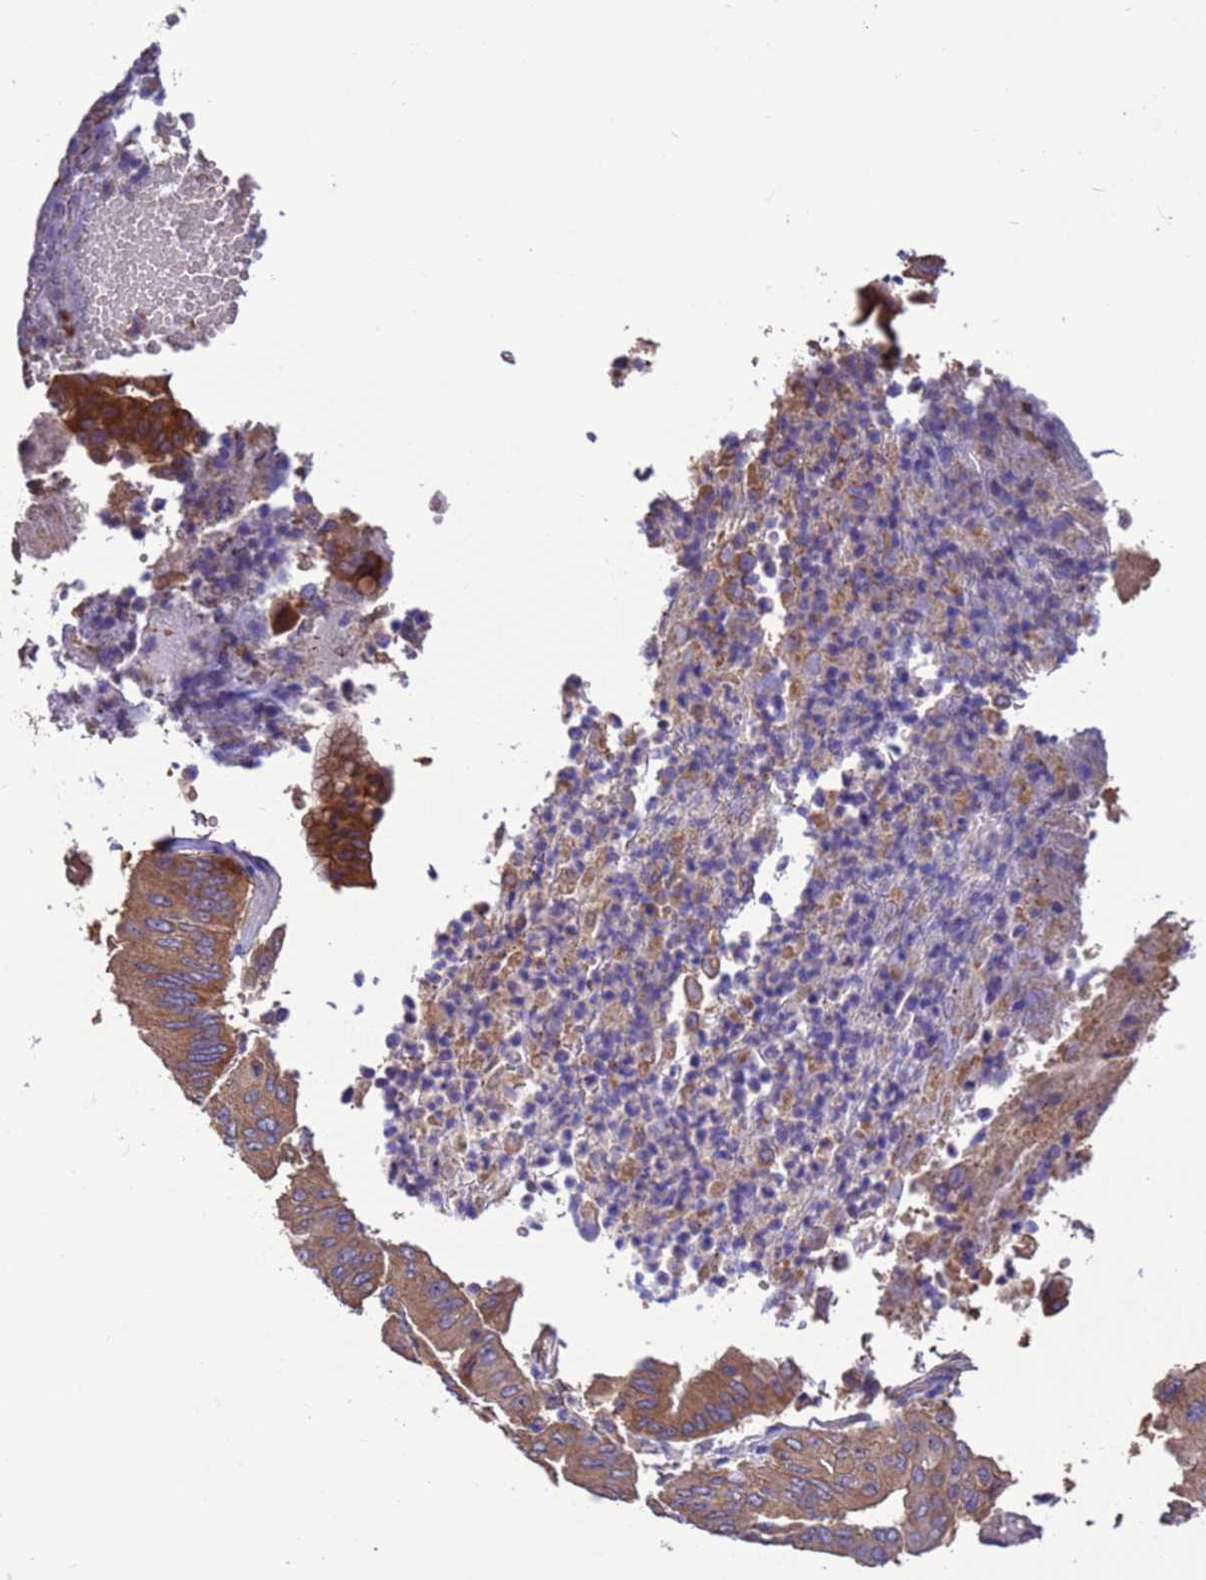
{"staining": {"intensity": "moderate", "quantity": ">75%", "location": "cytoplasmic/membranous"}, "tissue": "pancreatic cancer", "cell_type": "Tumor cells", "image_type": "cancer", "snomed": [{"axis": "morphology", "description": "Adenocarcinoma, NOS"}, {"axis": "topography", "description": "Pancreas"}], "caption": "Immunohistochemical staining of adenocarcinoma (pancreatic) exhibits medium levels of moderate cytoplasmic/membranous staining in about >75% of tumor cells.", "gene": "ARHGAP12", "patient": {"sex": "female", "age": 77}}